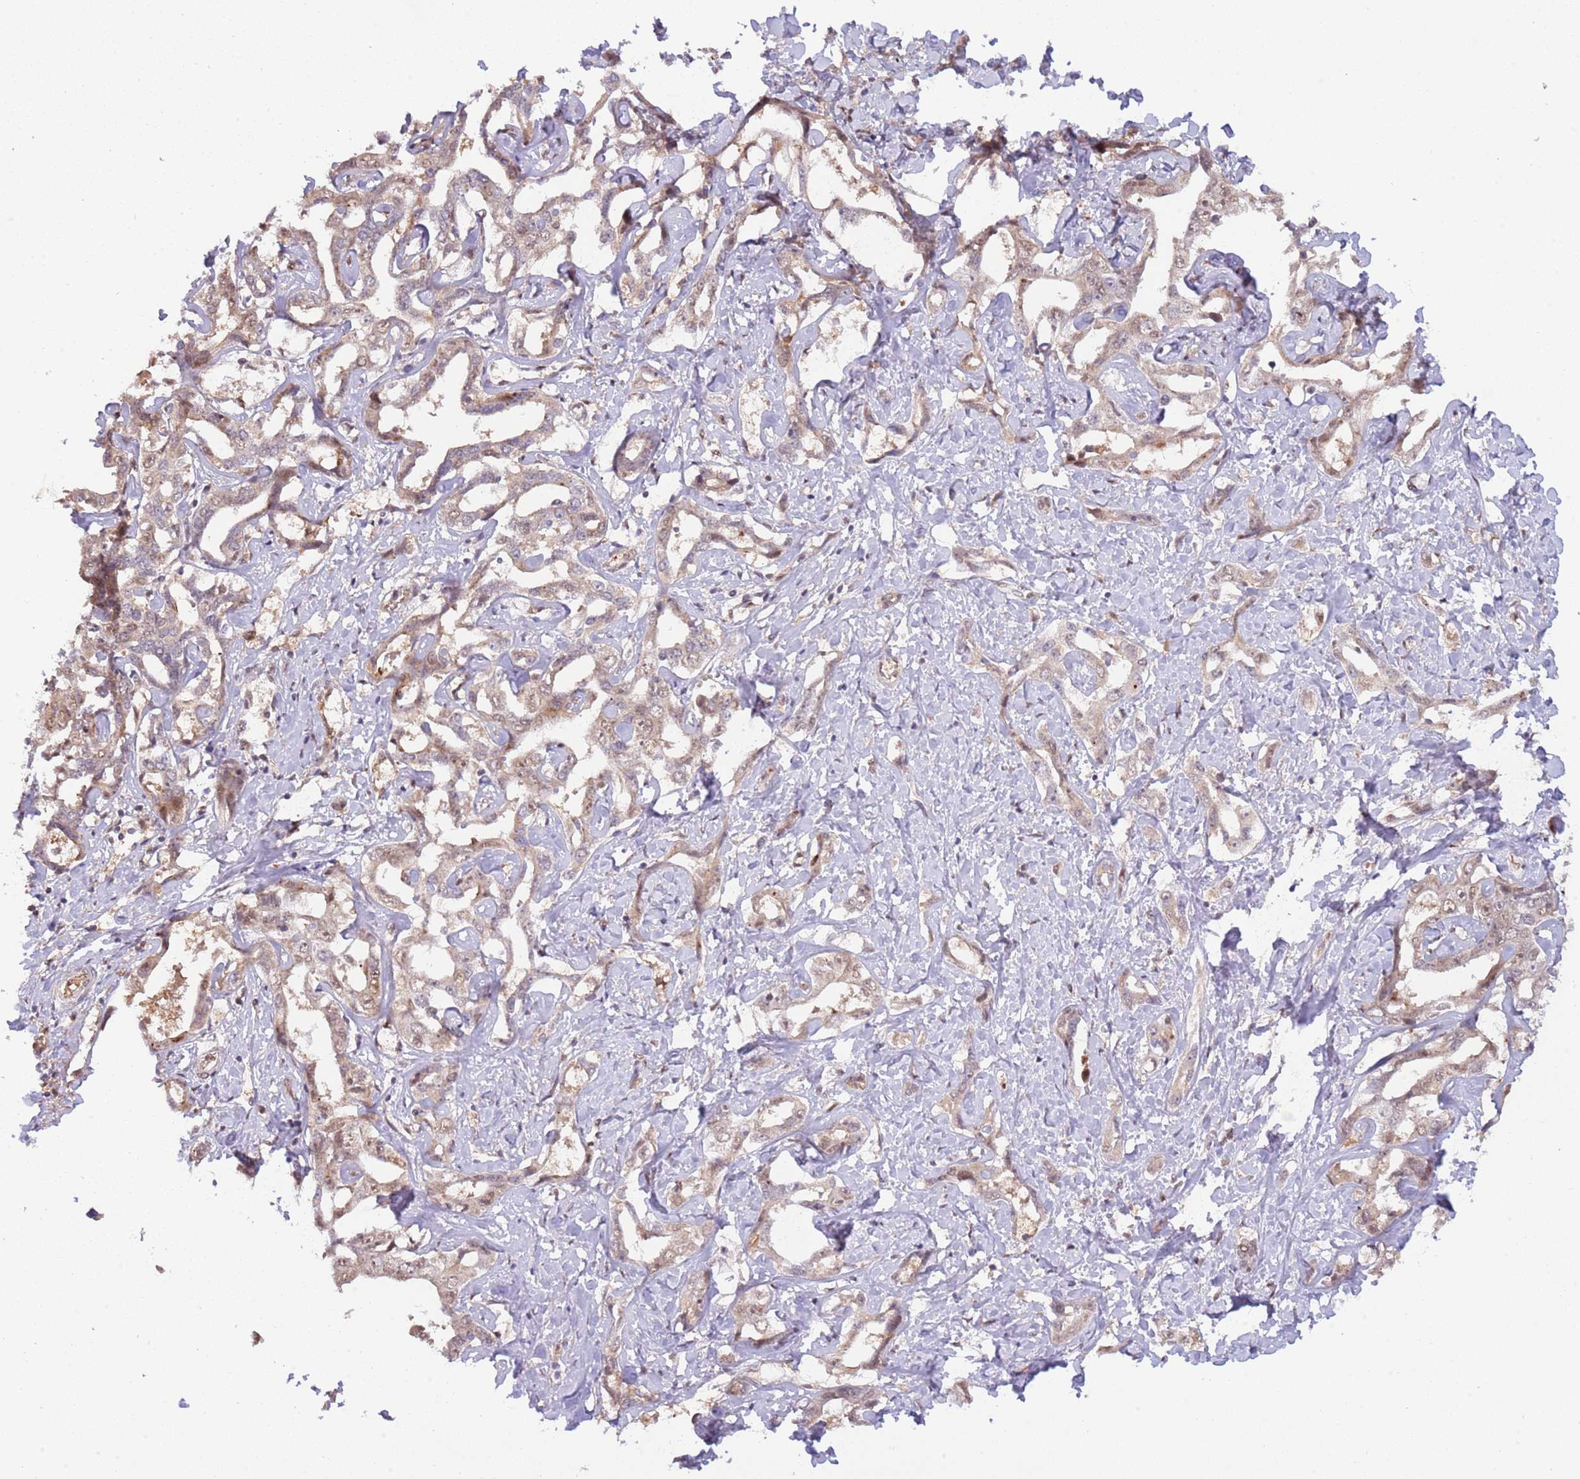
{"staining": {"intensity": "weak", "quantity": "25%-75%", "location": "cytoplasmic/membranous,nuclear"}, "tissue": "liver cancer", "cell_type": "Tumor cells", "image_type": "cancer", "snomed": [{"axis": "morphology", "description": "Cholangiocarcinoma"}, {"axis": "topography", "description": "Liver"}], "caption": "DAB immunohistochemical staining of human liver cancer displays weak cytoplasmic/membranous and nuclear protein positivity in about 25%-75% of tumor cells.", "gene": "PLSCR5", "patient": {"sex": "male", "age": 59}}